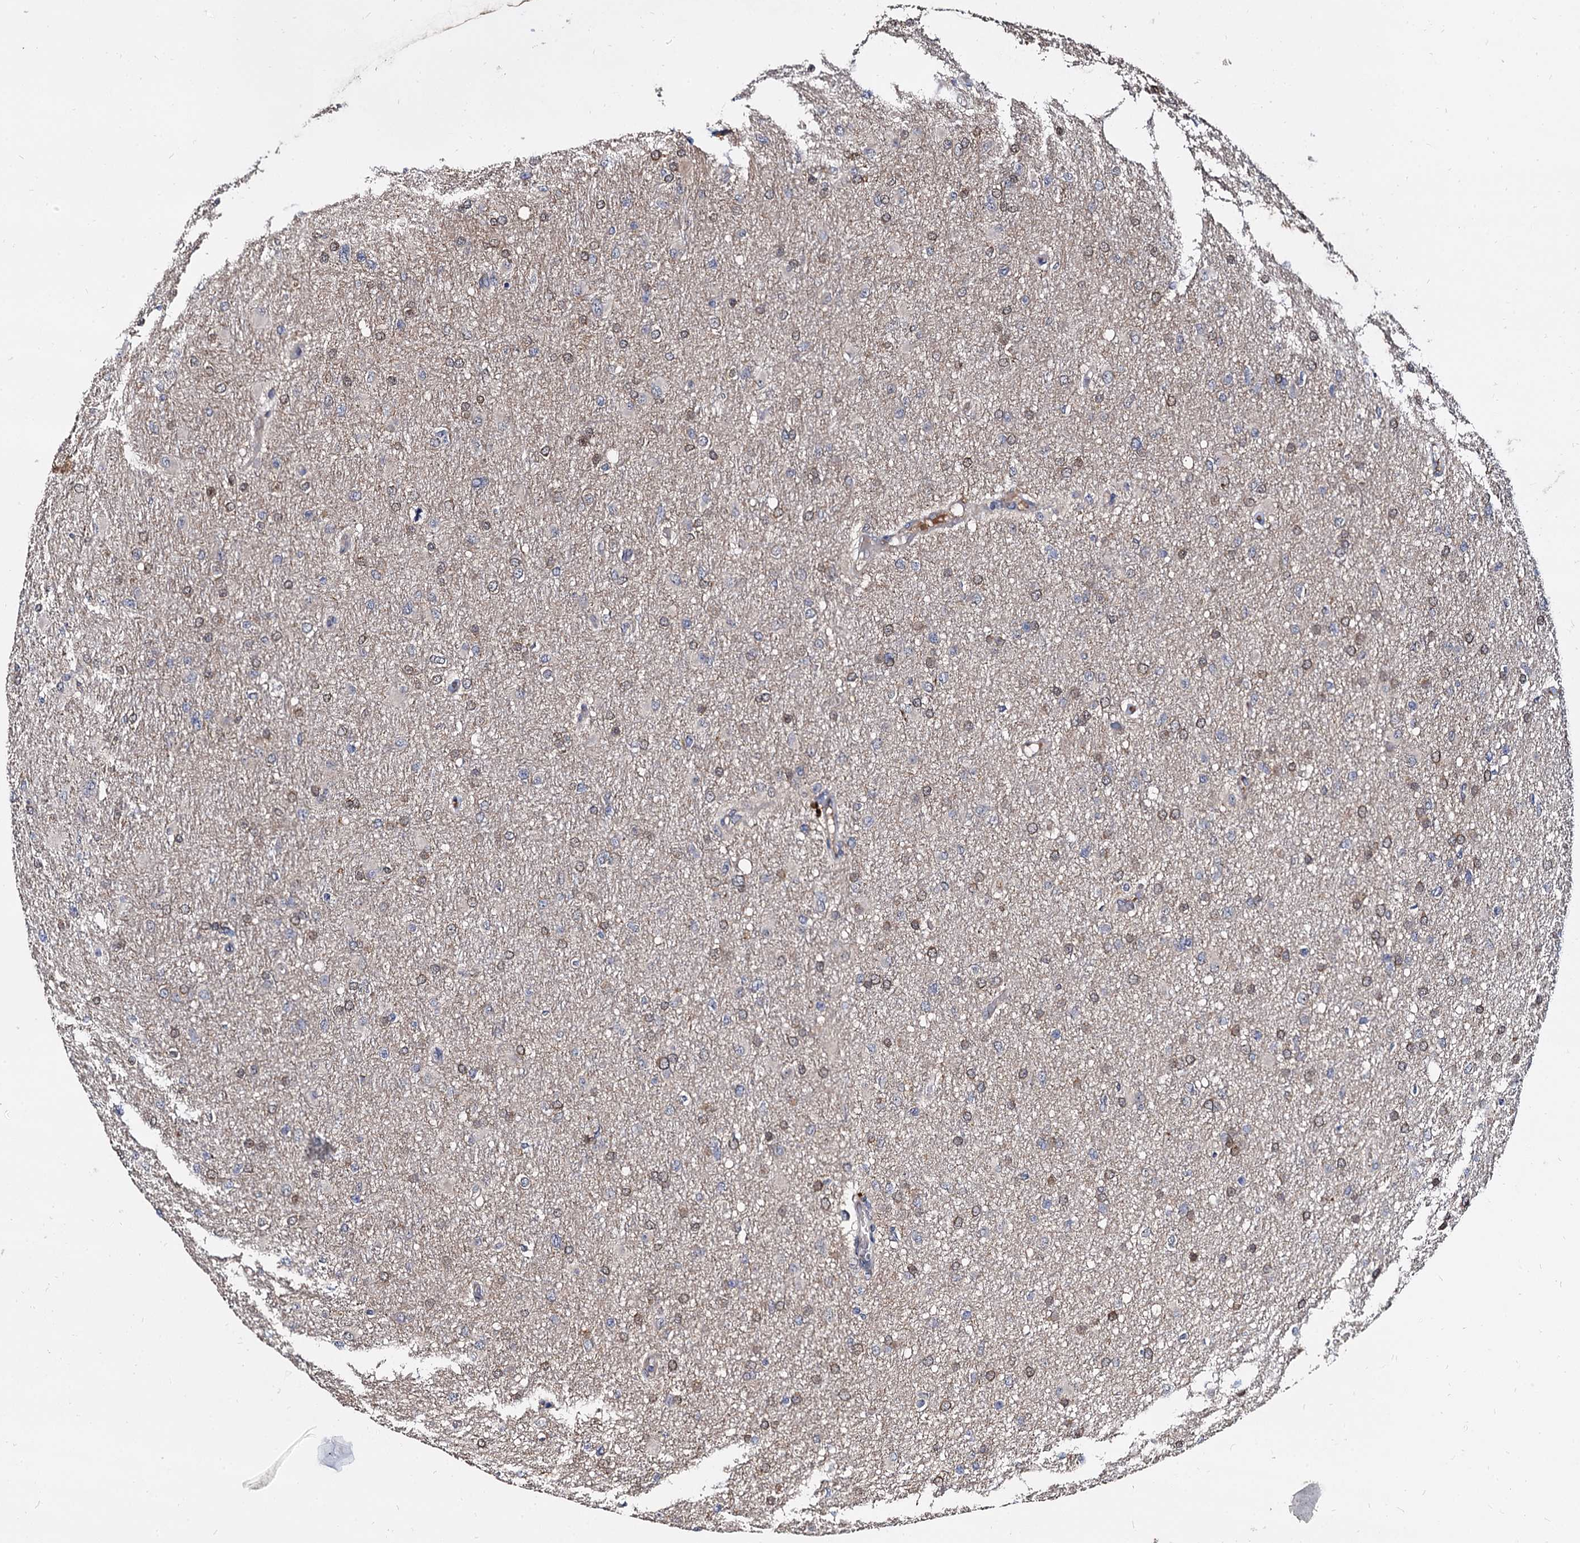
{"staining": {"intensity": "weak", "quantity": "<25%", "location": "nuclear"}, "tissue": "glioma", "cell_type": "Tumor cells", "image_type": "cancer", "snomed": [{"axis": "morphology", "description": "Glioma, malignant, High grade"}, {"axis": "topography", "description": "Cerebral cortex"}], "caption": "This is a image of IHC staining of glioma, which shows no positivity in tumor cells.", "gene": "WWC3", "patient": {"sex": "female", "age": 36}}